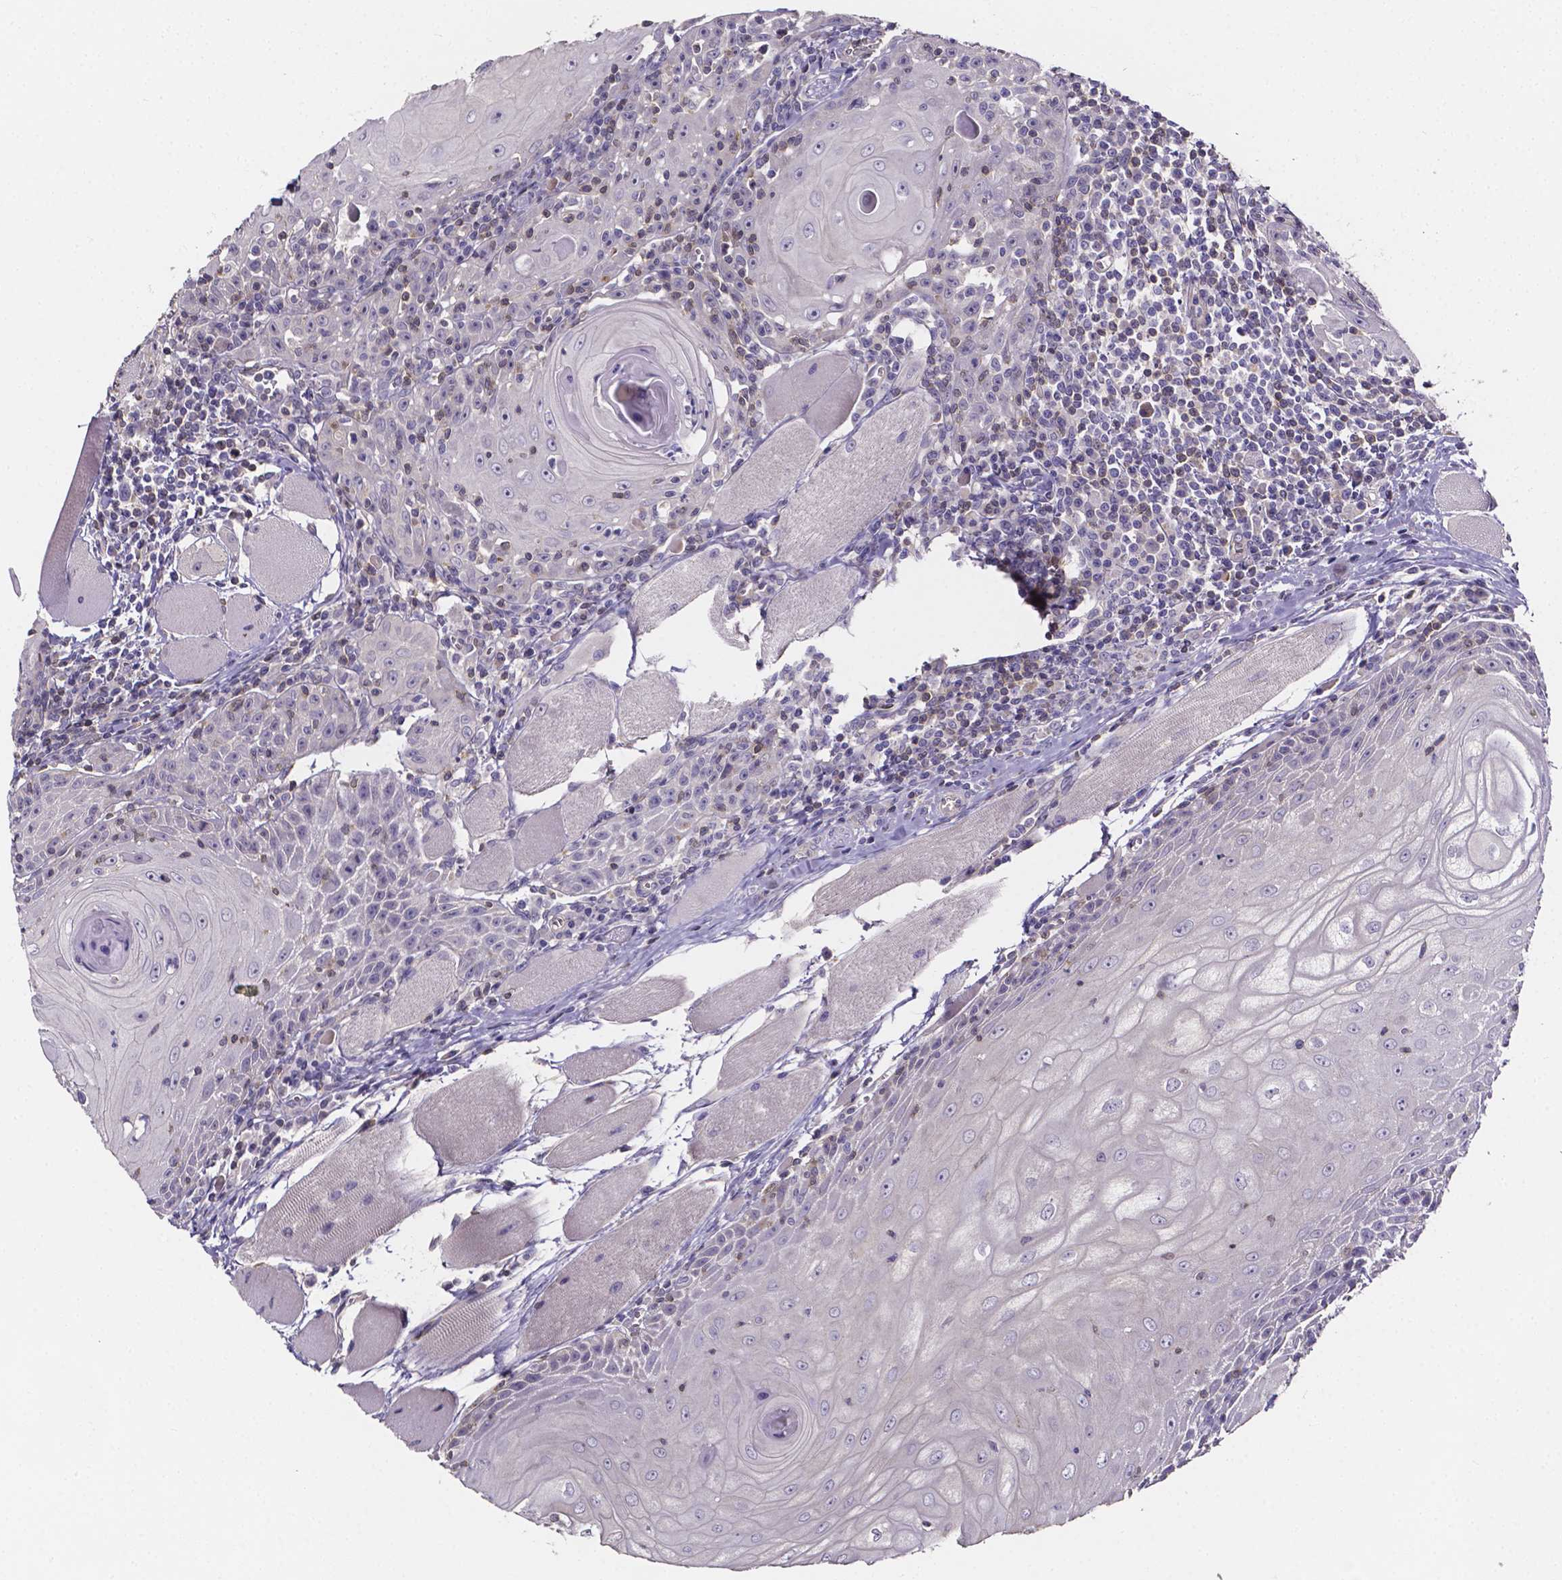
{"staining": {"intensity": "negative", "quantity": "none", "location": "none"}, "tissue": "head and neck cancer", "cell_type": "Tumor cells", "image_type": "cancer", "snomed": [{"axis": "morphology", "description": "Normal tissue, NOS"}, {"axis": "morphology", "description": "Squamous cell carcinoma, NOS"}, {"axis": "topography", "description": "Oral tissue"}, {"axis": "topography", "description": "Head-Neck"}], "caption": "This histopathology image is of head and neck cancer (squamous cell carcinoma) stained with immunohistochemistry to label a protein in brown with the nuclei are counter-stained blue. There is no staining in tumor cells.", "gene": "THEMIS", "patient": {"sex": "male", "age": 52}}